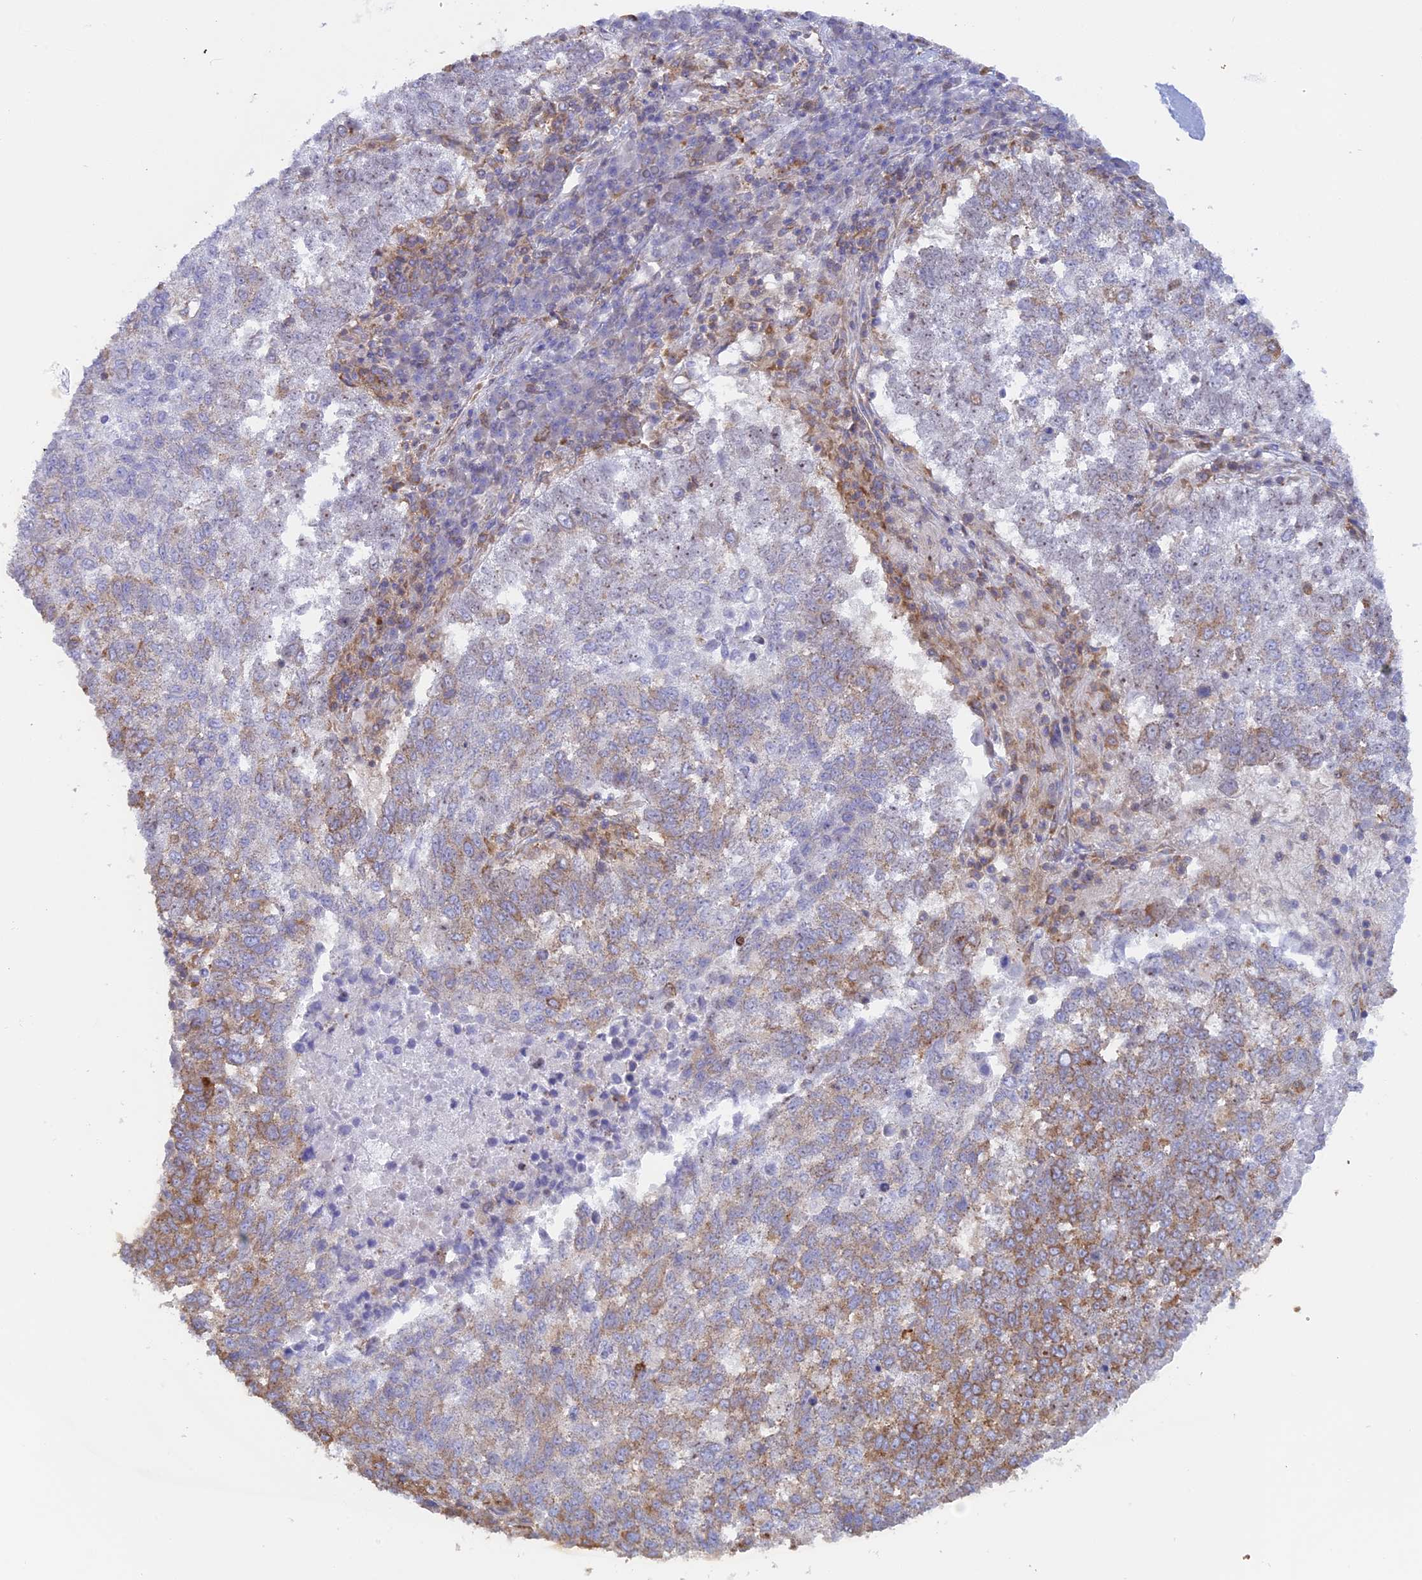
{"staining": {"intensity": "moderate", "quantity": "<25%", "location": "cytoplasmic/membranous"}, "tissue": "lung cancer", "cell_type": "Tumor cells", "image_type": "cancer", "snomed": [{"axis": "morphology", "description": "Squamous cell carcinoma, NOS"}, {"axis": "topography", "description": "Lung"}], "caption": "Protein expression analysis of lung cancer demonstrates moderate cytoplasmic/membranous expression in approximately <25% of tumor cells. (Stains: DAB in brown, nuclei in blue, Microscopy: brightfield microscopy at high magnification).", "gene": "GMIP", "patient": {"sex": "male", "age": 73}}